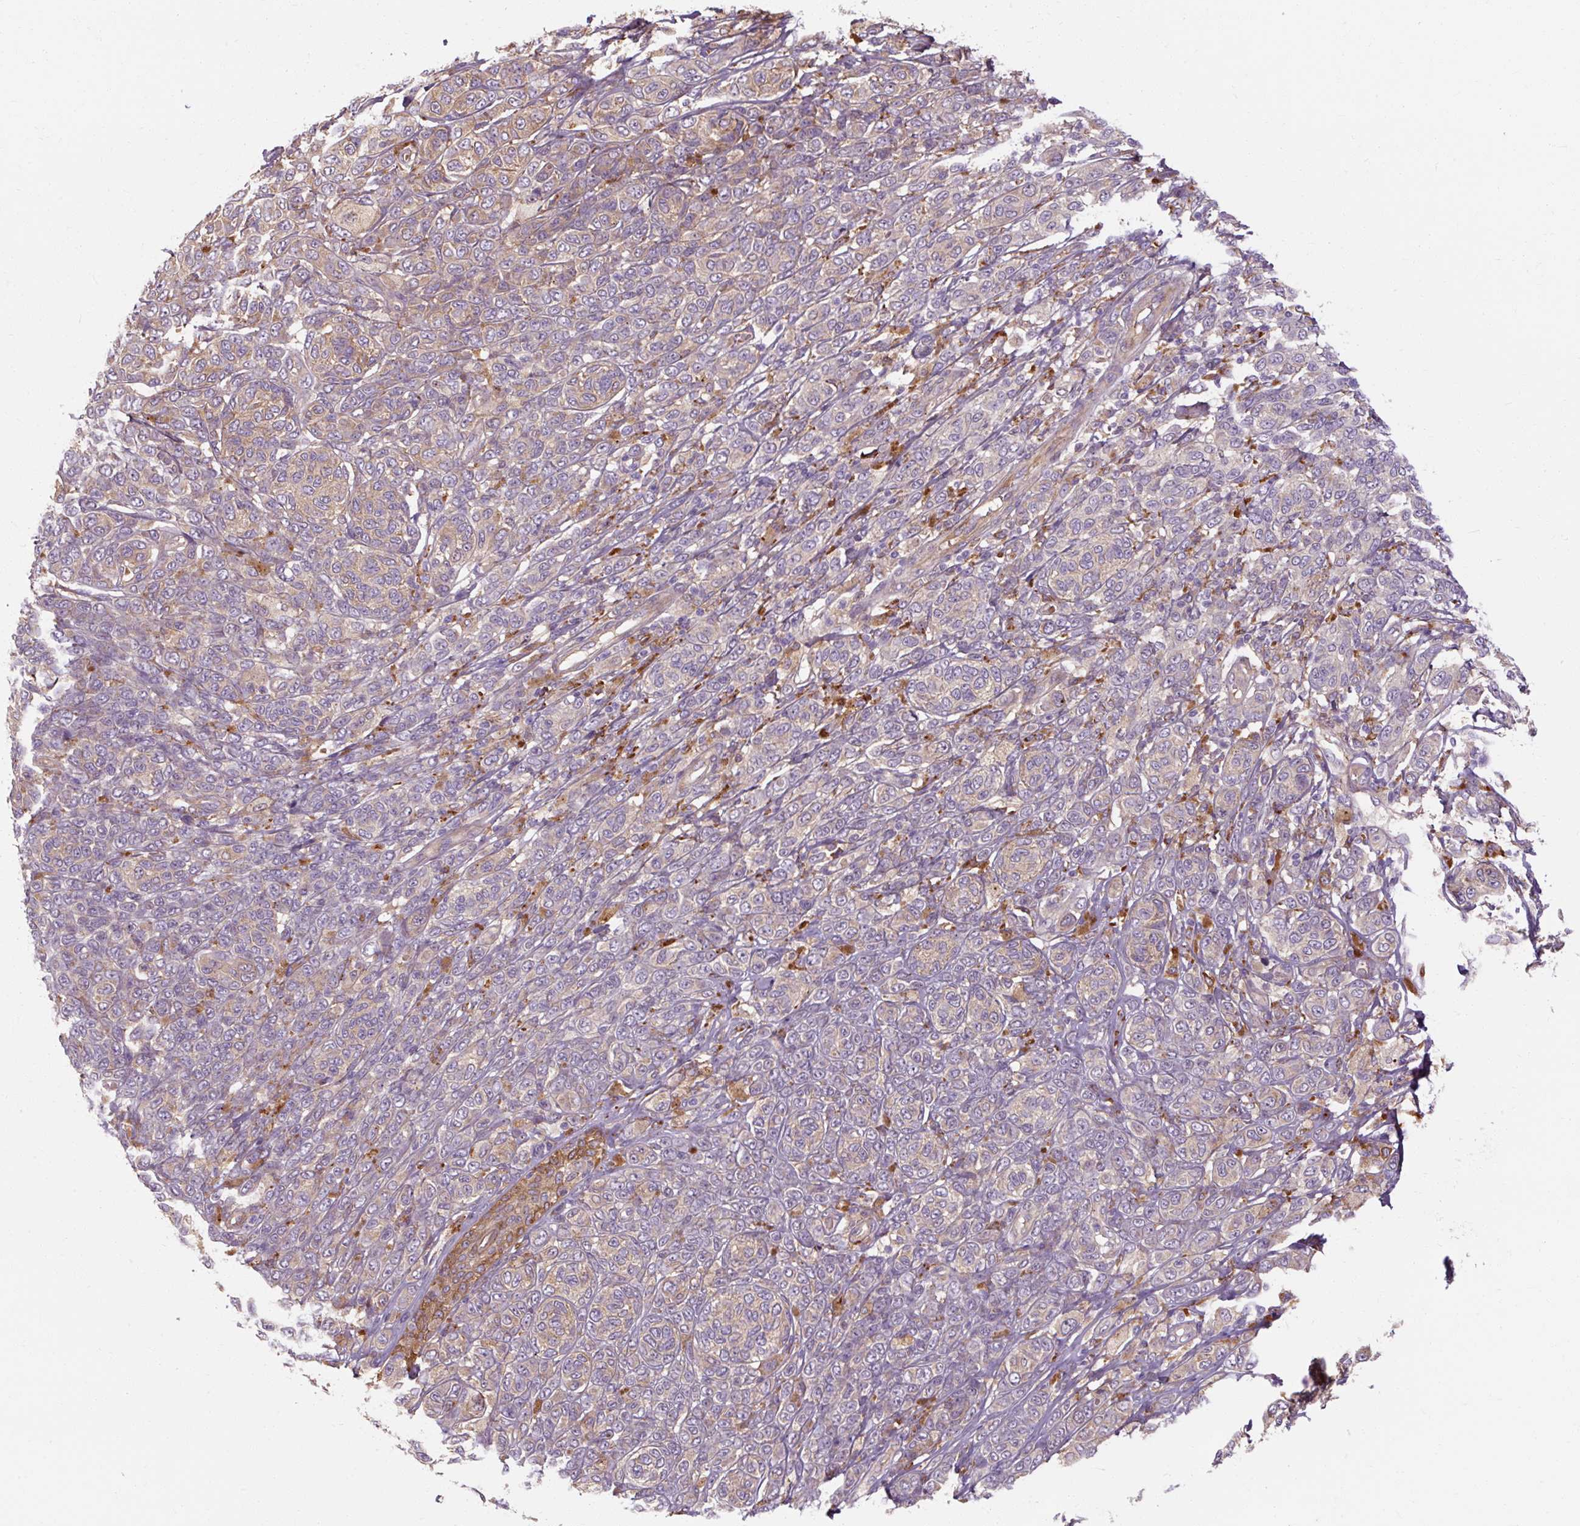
{"staining": {"intensity": "weak", "quantity": ">75%", "location": "cytoplasmic/membranous"}, "tissue": "melanoma", "cell_type": "Tumor cells", "image_type": "cancer", "snomed": [{"axis": "morphology", "description": "Malignant melanoma, NOS"}, {"axis": "topography", "description": "Skin"}], "caption": "Melanoma stained for a protein demonstrates weak cytoplasmic/membranous positivity in tumor cells. The staining is performed using DAB (3,3'-diaminobenzidine) brown chromogen to label protein expression. The nuclei are counter-stained blue using hematoxylin.", "gene": "TBC1D4", "patient": {"sex": "male", "age": 42}}